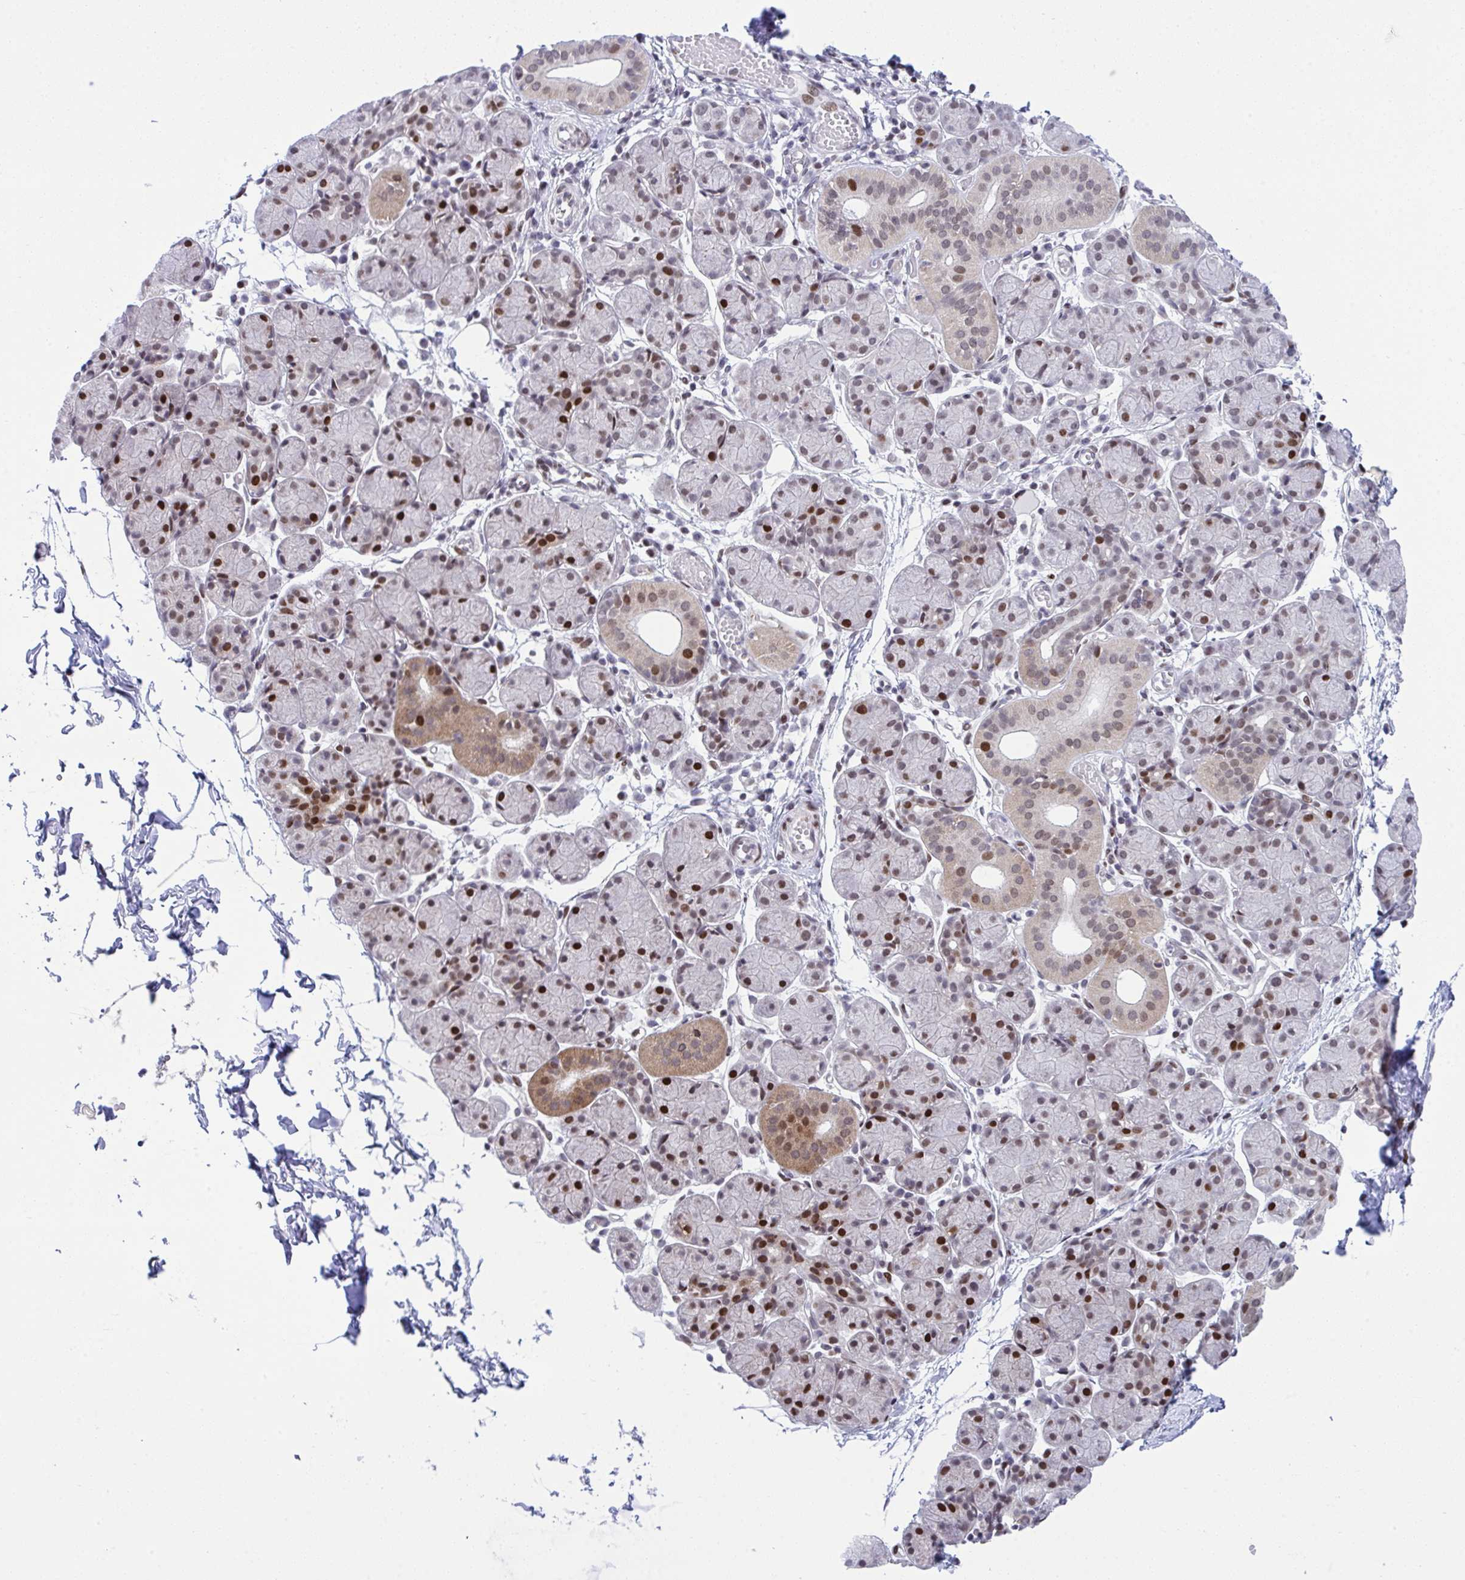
{"staining": {"intensity": "strong", "quantity": "<25%", "location": "cytoplasmic/membranous,nuclear"}, "tissue": "salivary gland", "cell_type": "Glandular cells", "image_type": "normal", "snomed": [{"axis": "morphology", "description": "Normal tissue, NOS"}, {"axis": "morphology", "description": "Inflammation, NOS"}, {"axis": "topography", "description": "Lymph node"}, {"axis": "topography", "description": "Salivary gland"}], "caption": "Protein analysis of benign salivary gland exhibits strong cytoplasmic/membranous,nuclear expression in approximately <25% of glandular cells.", "gene": "ZFHX3", "patient": {"sex": "male", "age": 3}}